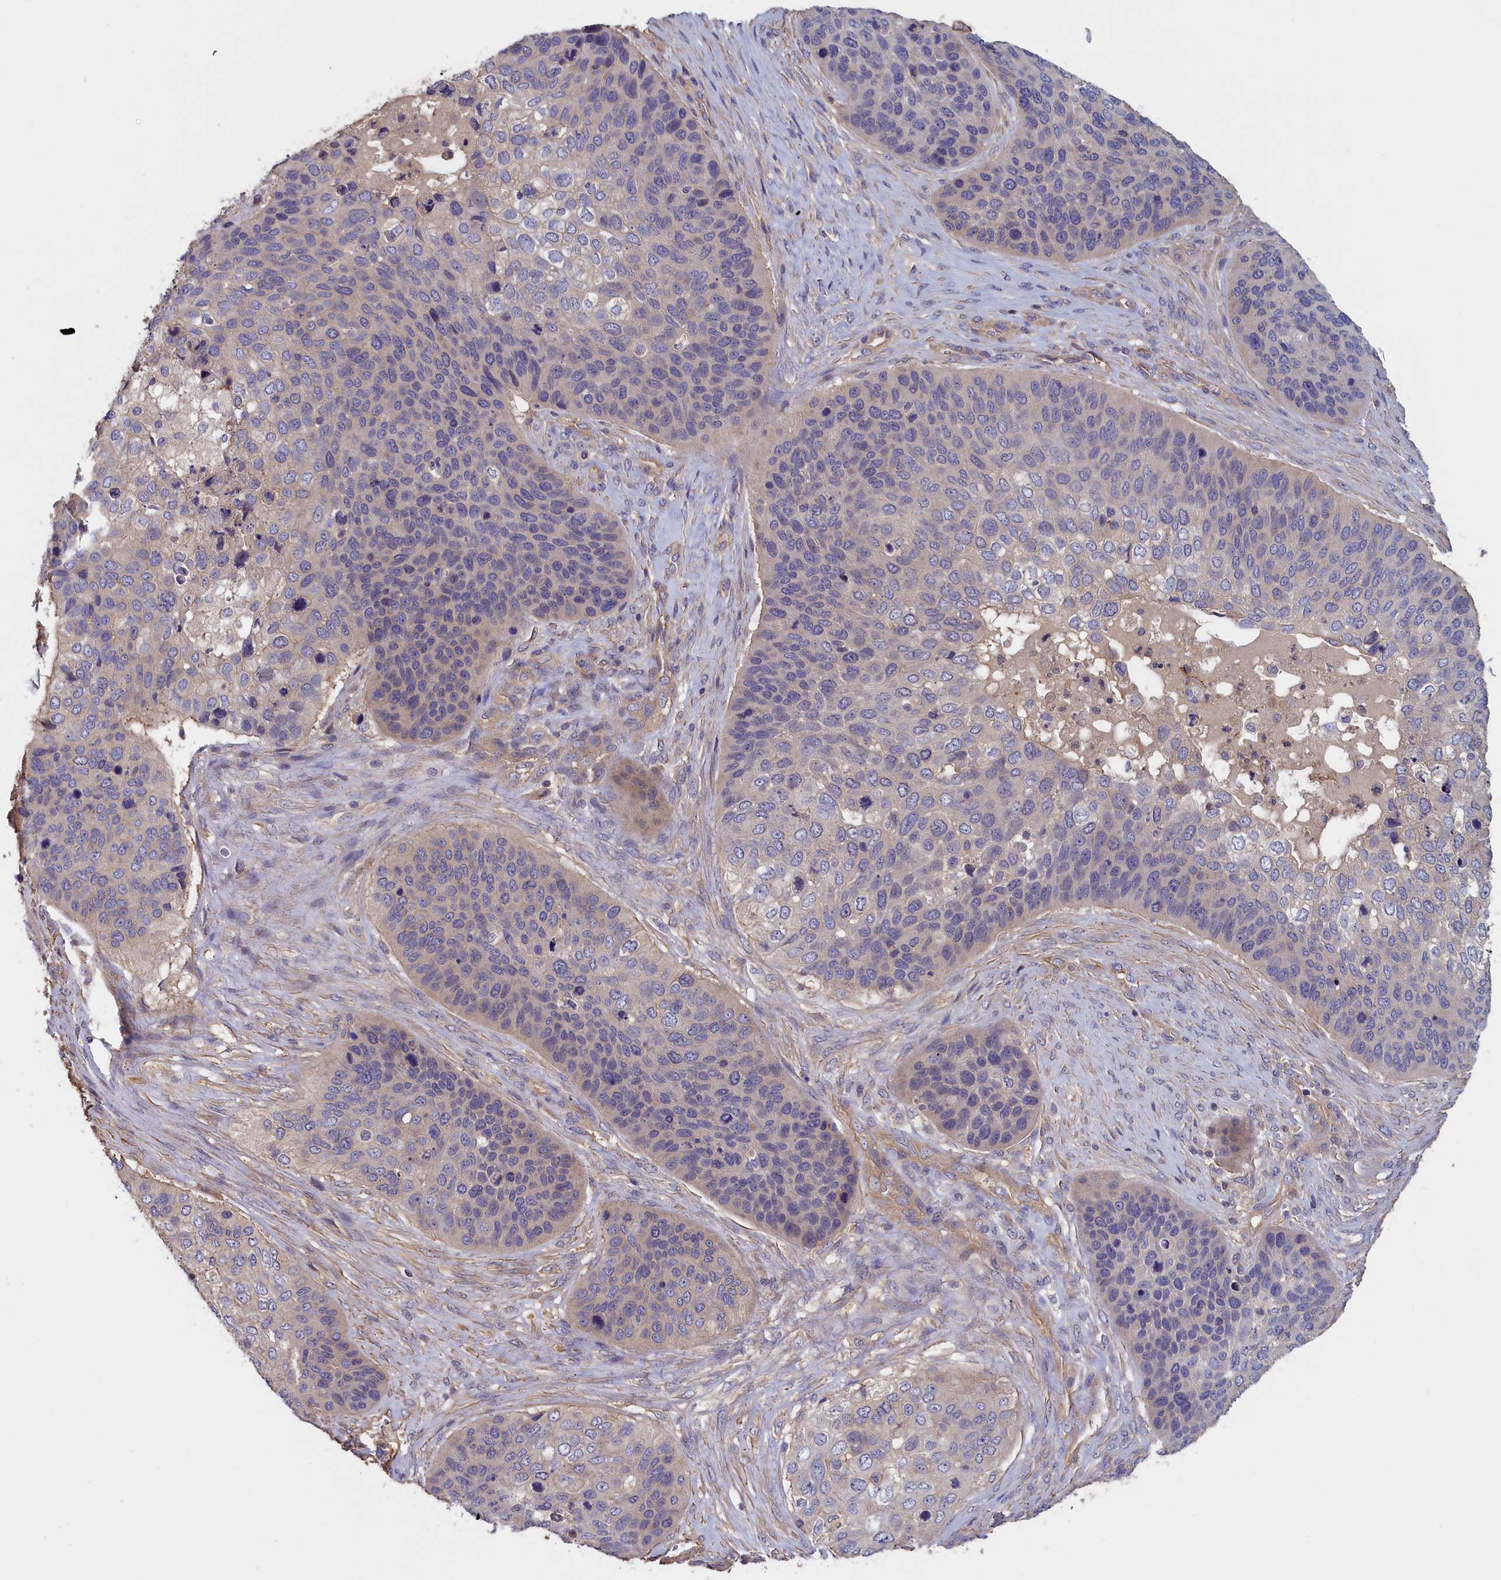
{"staining": {"intensity": "weak", "quantity": "<25%", "location": "cytoplasmic/membranous"}, "tissue": "skin cancer", "cell_type": "Tumor cells", "image_type": "cancer", "snomed": [{"axis": "morphology", "description": "Basal cell carcinoma"}, {"axis": "topography", "description": "Skin"}], "caption": "A high-resolution photomicrograph shows immunohistochemistry staining of skin cancer (basal cell carcinoma), which shows no significant expression in tumor cells. The staining is performed using DAB brown chromogen with nuclei counter-stained in using hematoxylin.", "gene": "ANKRD2", "patient": {"sex": "female", "age": 74}}